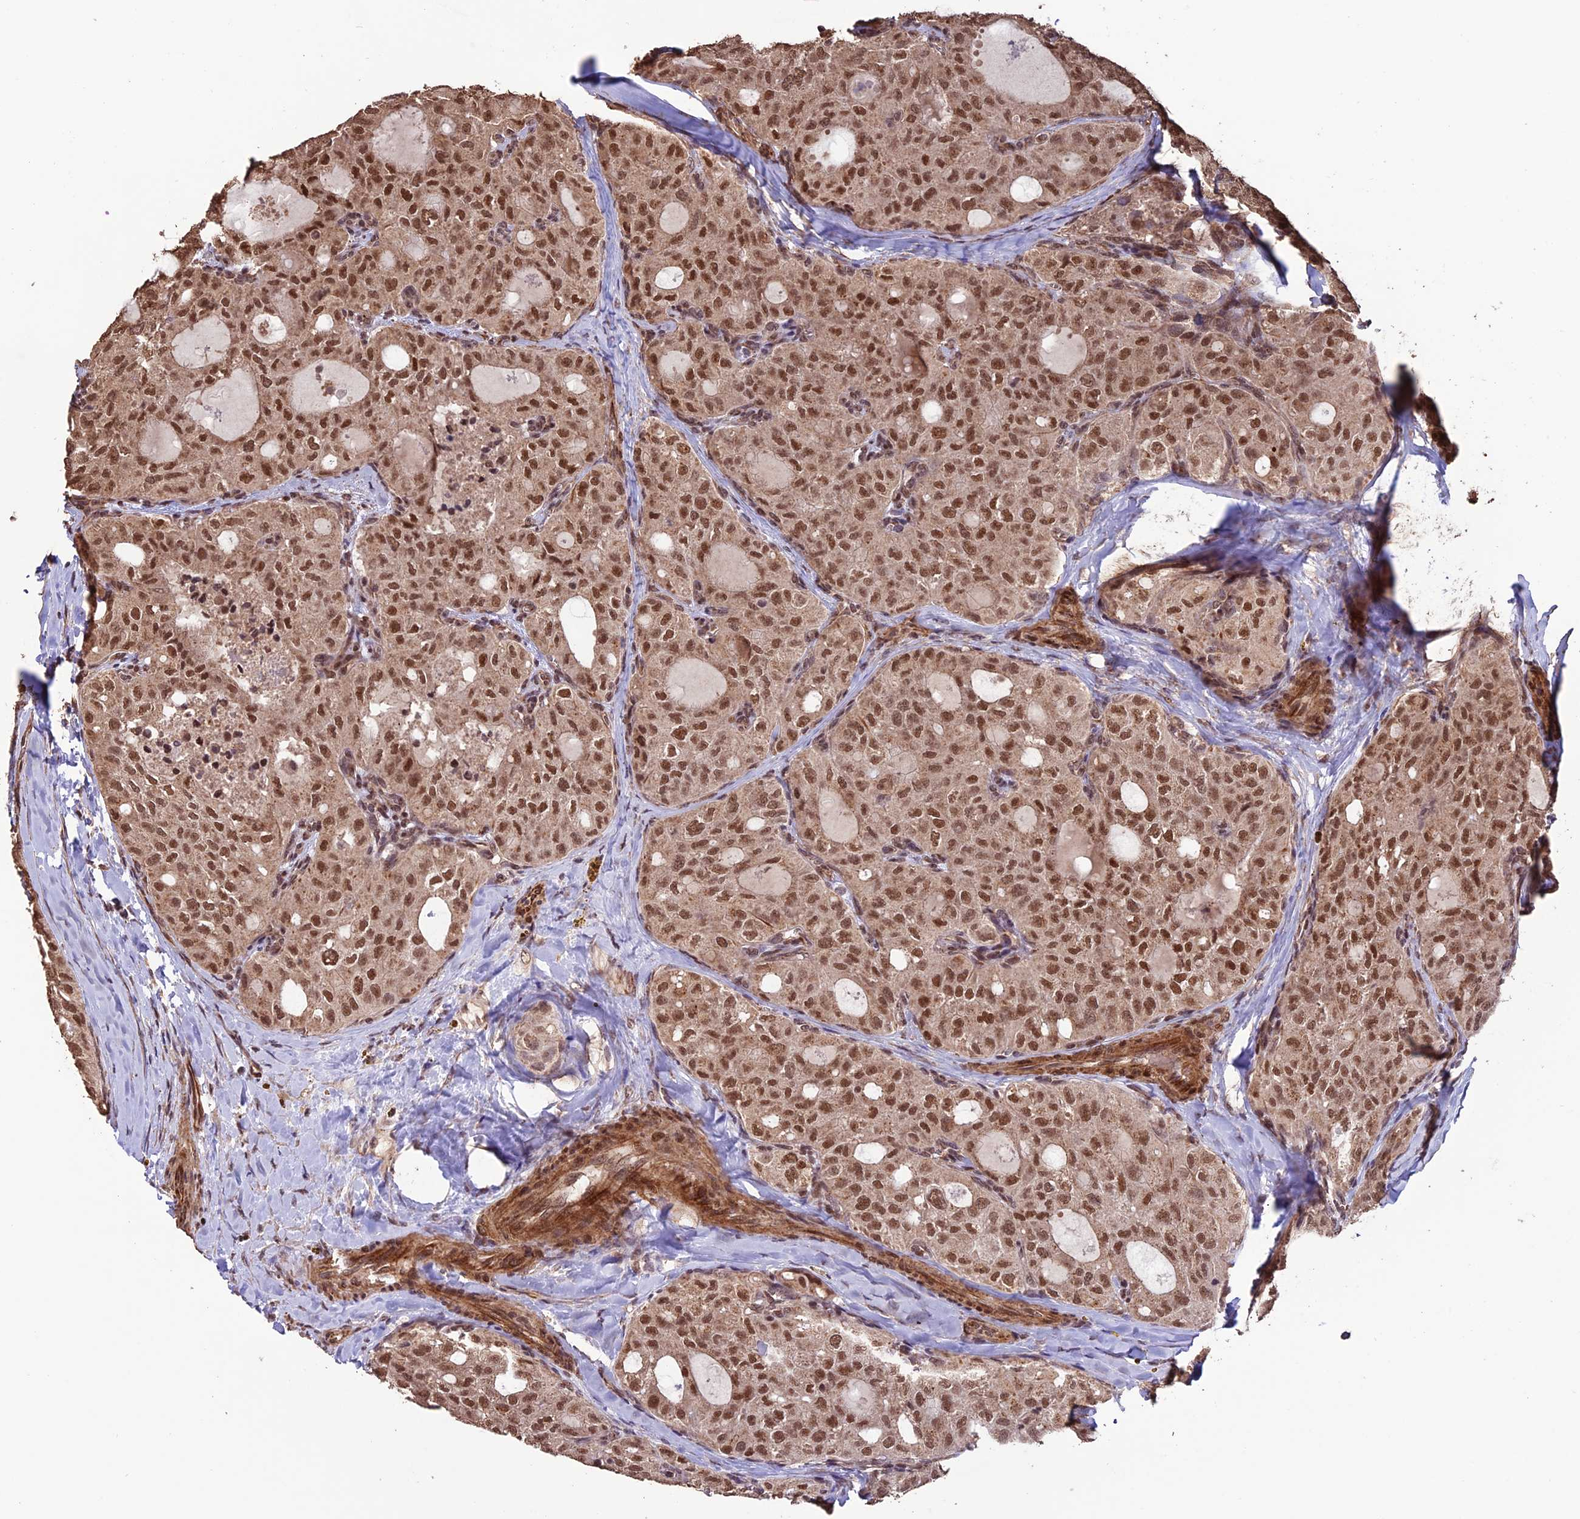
{"staining": {"intensity": "moderate", "quantity": ">75%", "location": "nuclear"}, "tissue": "thyroid cancer", "cell_type": "Tumor cells", "image_type": "cancer", "snomed": [{"axis": "morphology", "description": "Follicular adenoma carcinoma, NOS"}, {"axis": "topography", "description": "Thyroid gland"}], "caption": "Tumor cells display moderate nuclear positivity in about >75% of cells in thyroid cancer (follicular adenoma carcinoma).", "gene": "CABIN1", "patient": {"sex": "male", "age": 75}}